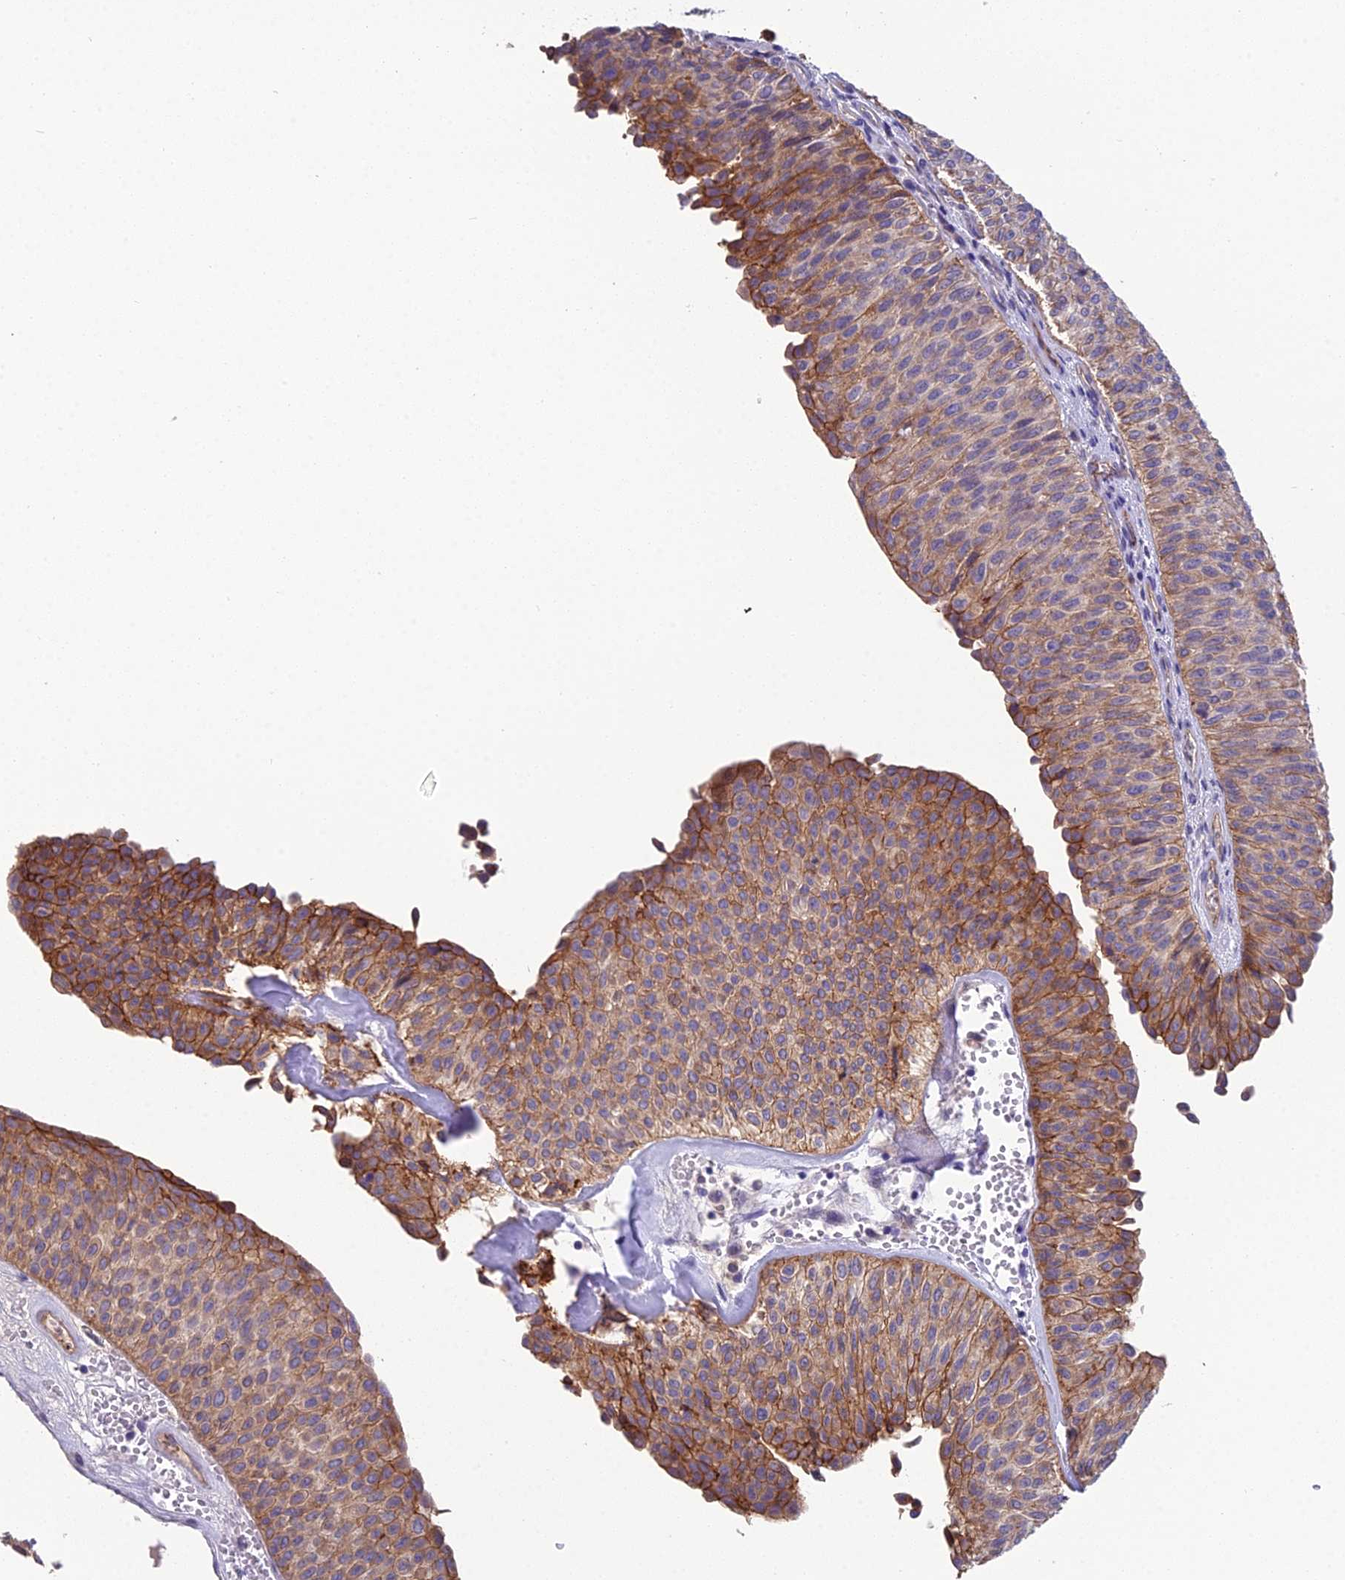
{"staining": {"intensity": "moderate", "quantity": "25%-75%", "location": "cytoplasmic/membranous"}, "tissue": "urothelial cancer", "cell_type": "Tumor cells", "image_type": "cancer", "snomed": [{"axis": "morphology", "description": "Urothelial carcinoma, Low grade"}, {"axis": "topography", "description": "Urinary bladder"}], "caption": "A medium amount of moderate cytoplasmic/membranous expression is identified in about 25%-75% of tumor cells in urothelial cancer tissue.", "gene": "CFAP47", "patient": {"sex": "male", "age": 78}}